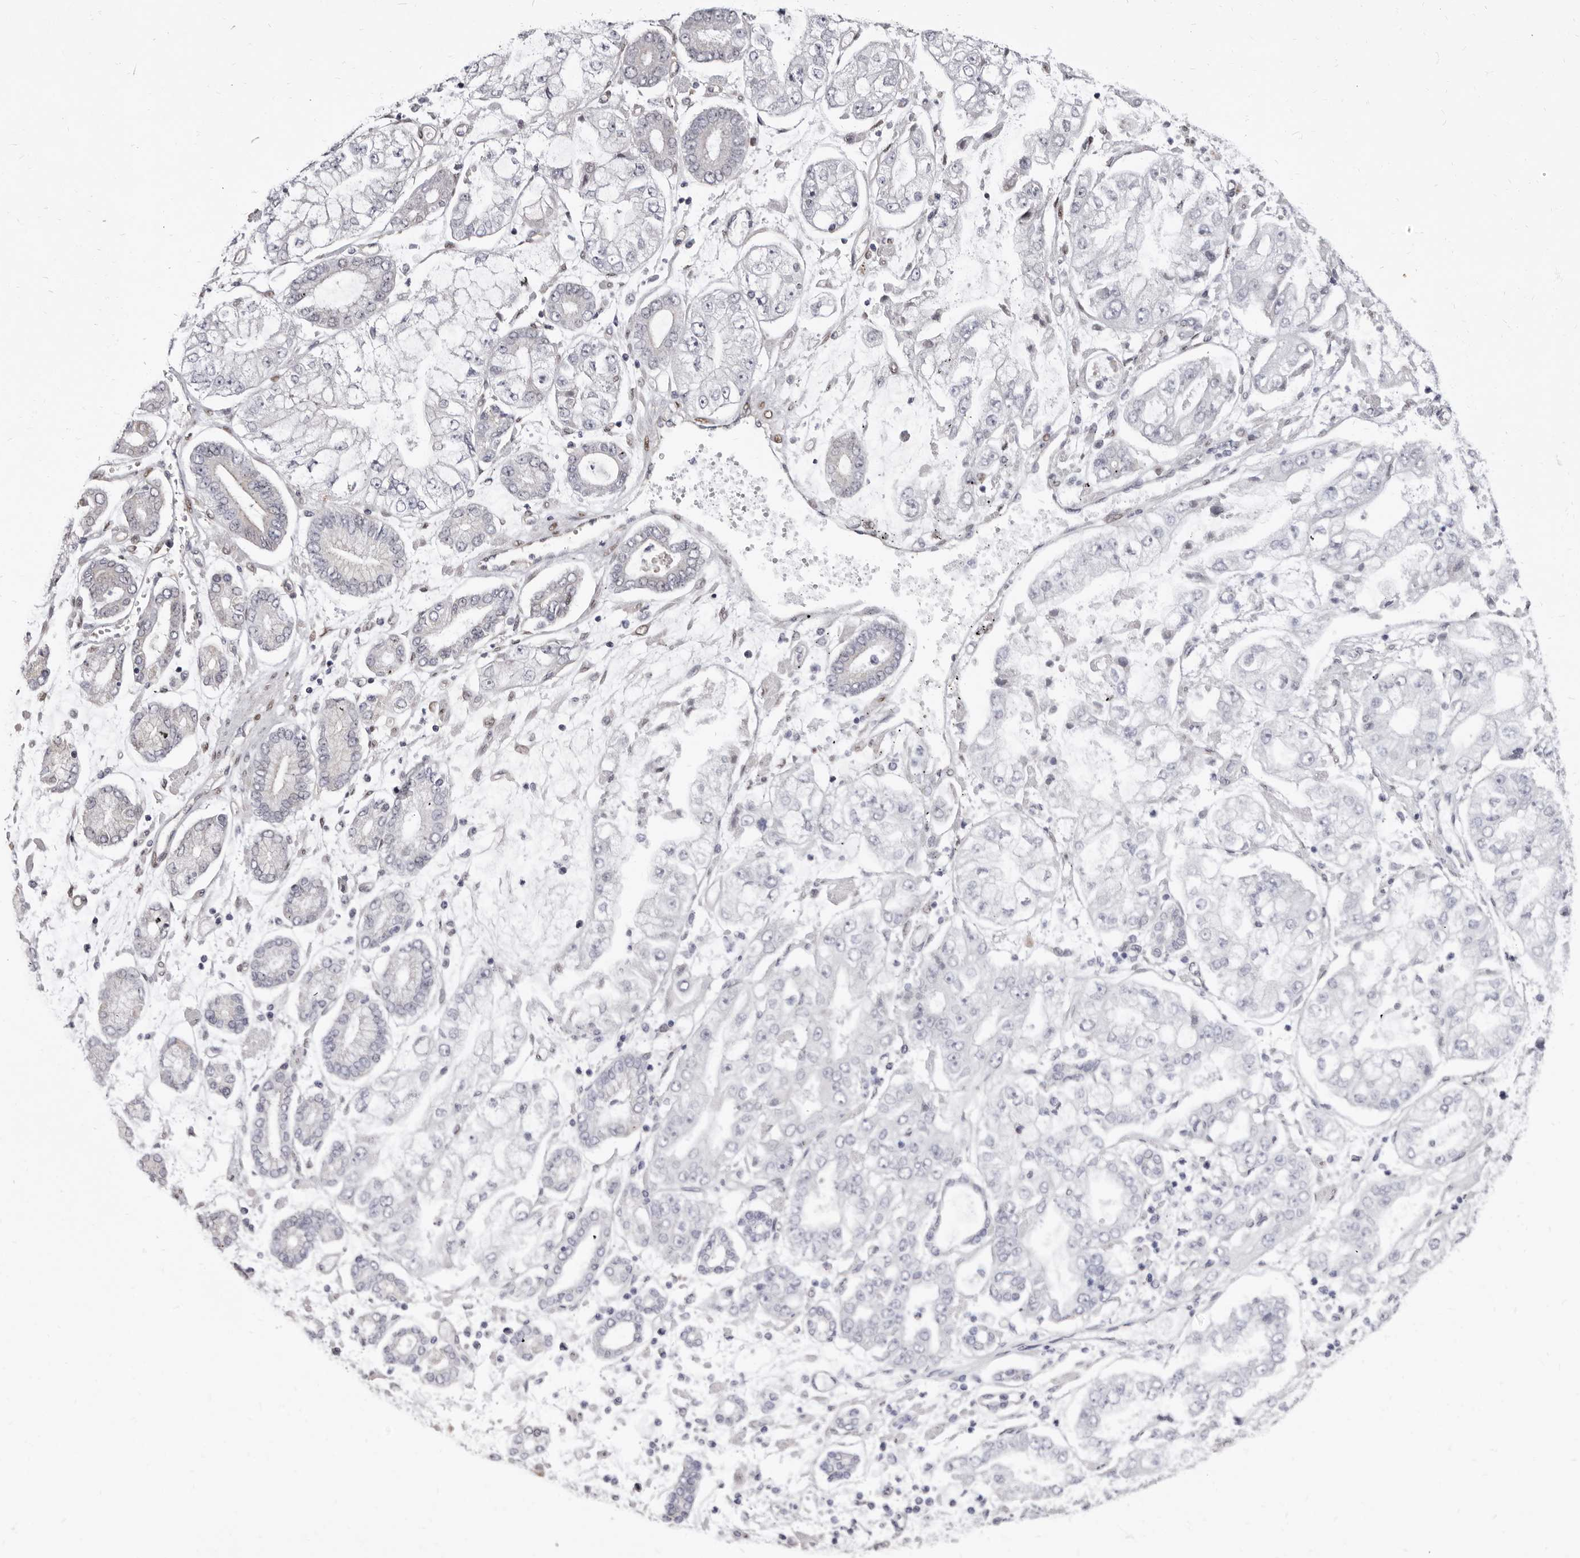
{"staining": {"intensity": "negative", "quantity": "none", "location": "none"}, "tissue": "stomach cancer", "cell_type": "Tumor cells", "image_type": "cancer", "snomed": [{"axis": "morphology", "description": "Adenocarcinoma, NOS"}, {"axis": "topography", "description": "Stomach"}], "caption": "A high-resolution histopathology image shows IHC staining of stomach adenocarcinoma, which reveals no significant expression in tumor cells.", "gene": "KHDRBS2", "patient": {"sex": "male", "age": 76}}